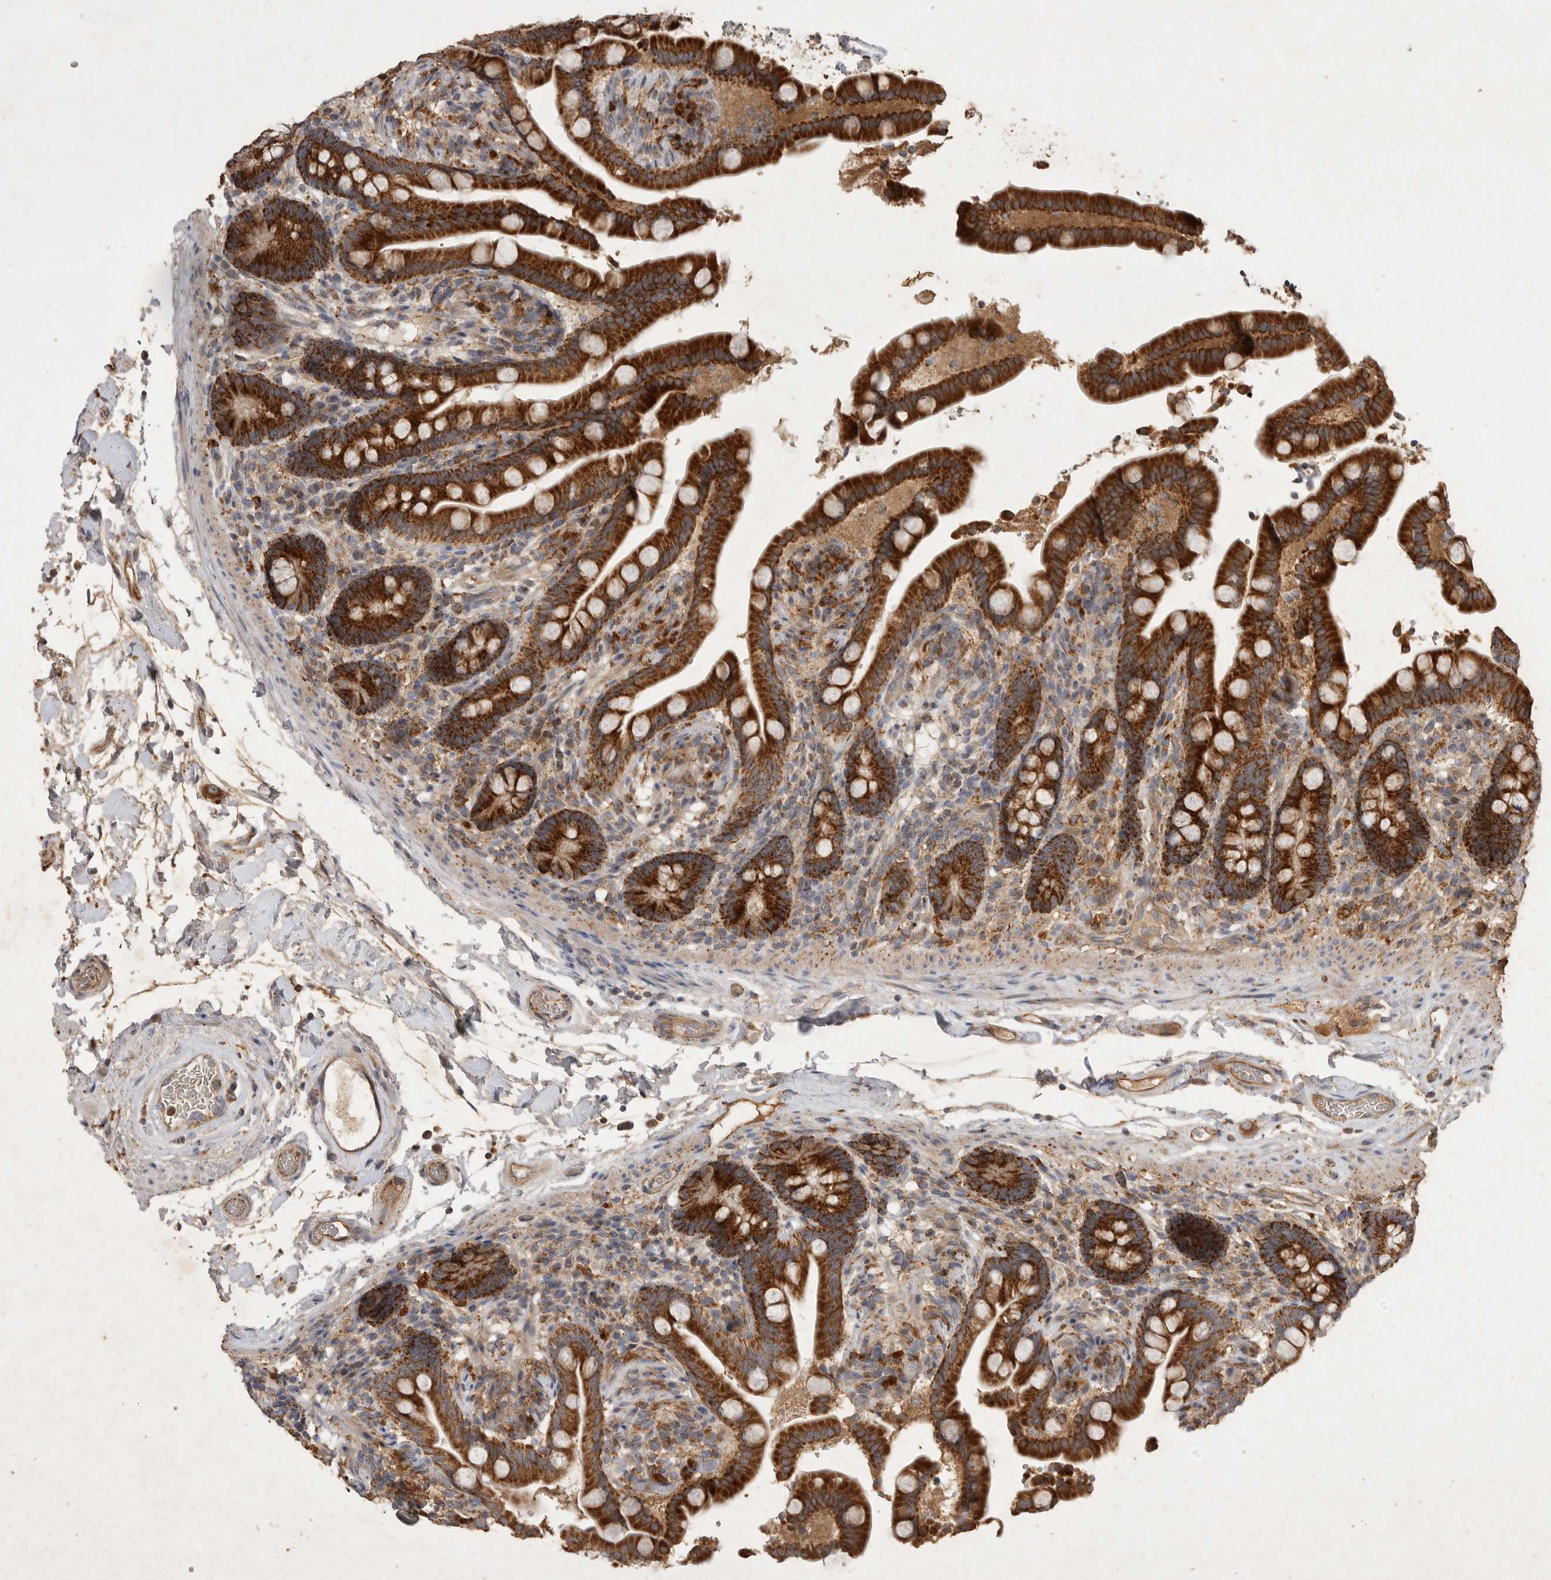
{"staining": {"intensity": "moderate", "quantity": ">75%", "location": "cytoplasmic/membranous"}, "tissue": "colon", "cell_type": "Endothelial cells", "image_type": "normal", "snomed": [{"axis": "morphology", "description": "Normal tissue, NOS"}, {"axis": "topography", "description": "Smooth muscle"}, {"axis": "topography", "description": "Colon"}], "caption": "DAB immunohistochemical staining of normal colon displays moderate cytoplasmic/membranous protein staining in approximately >75% of endothelial cells.", "gene": "MRPL41", "patient": {"sex": "male", "age": 73}}